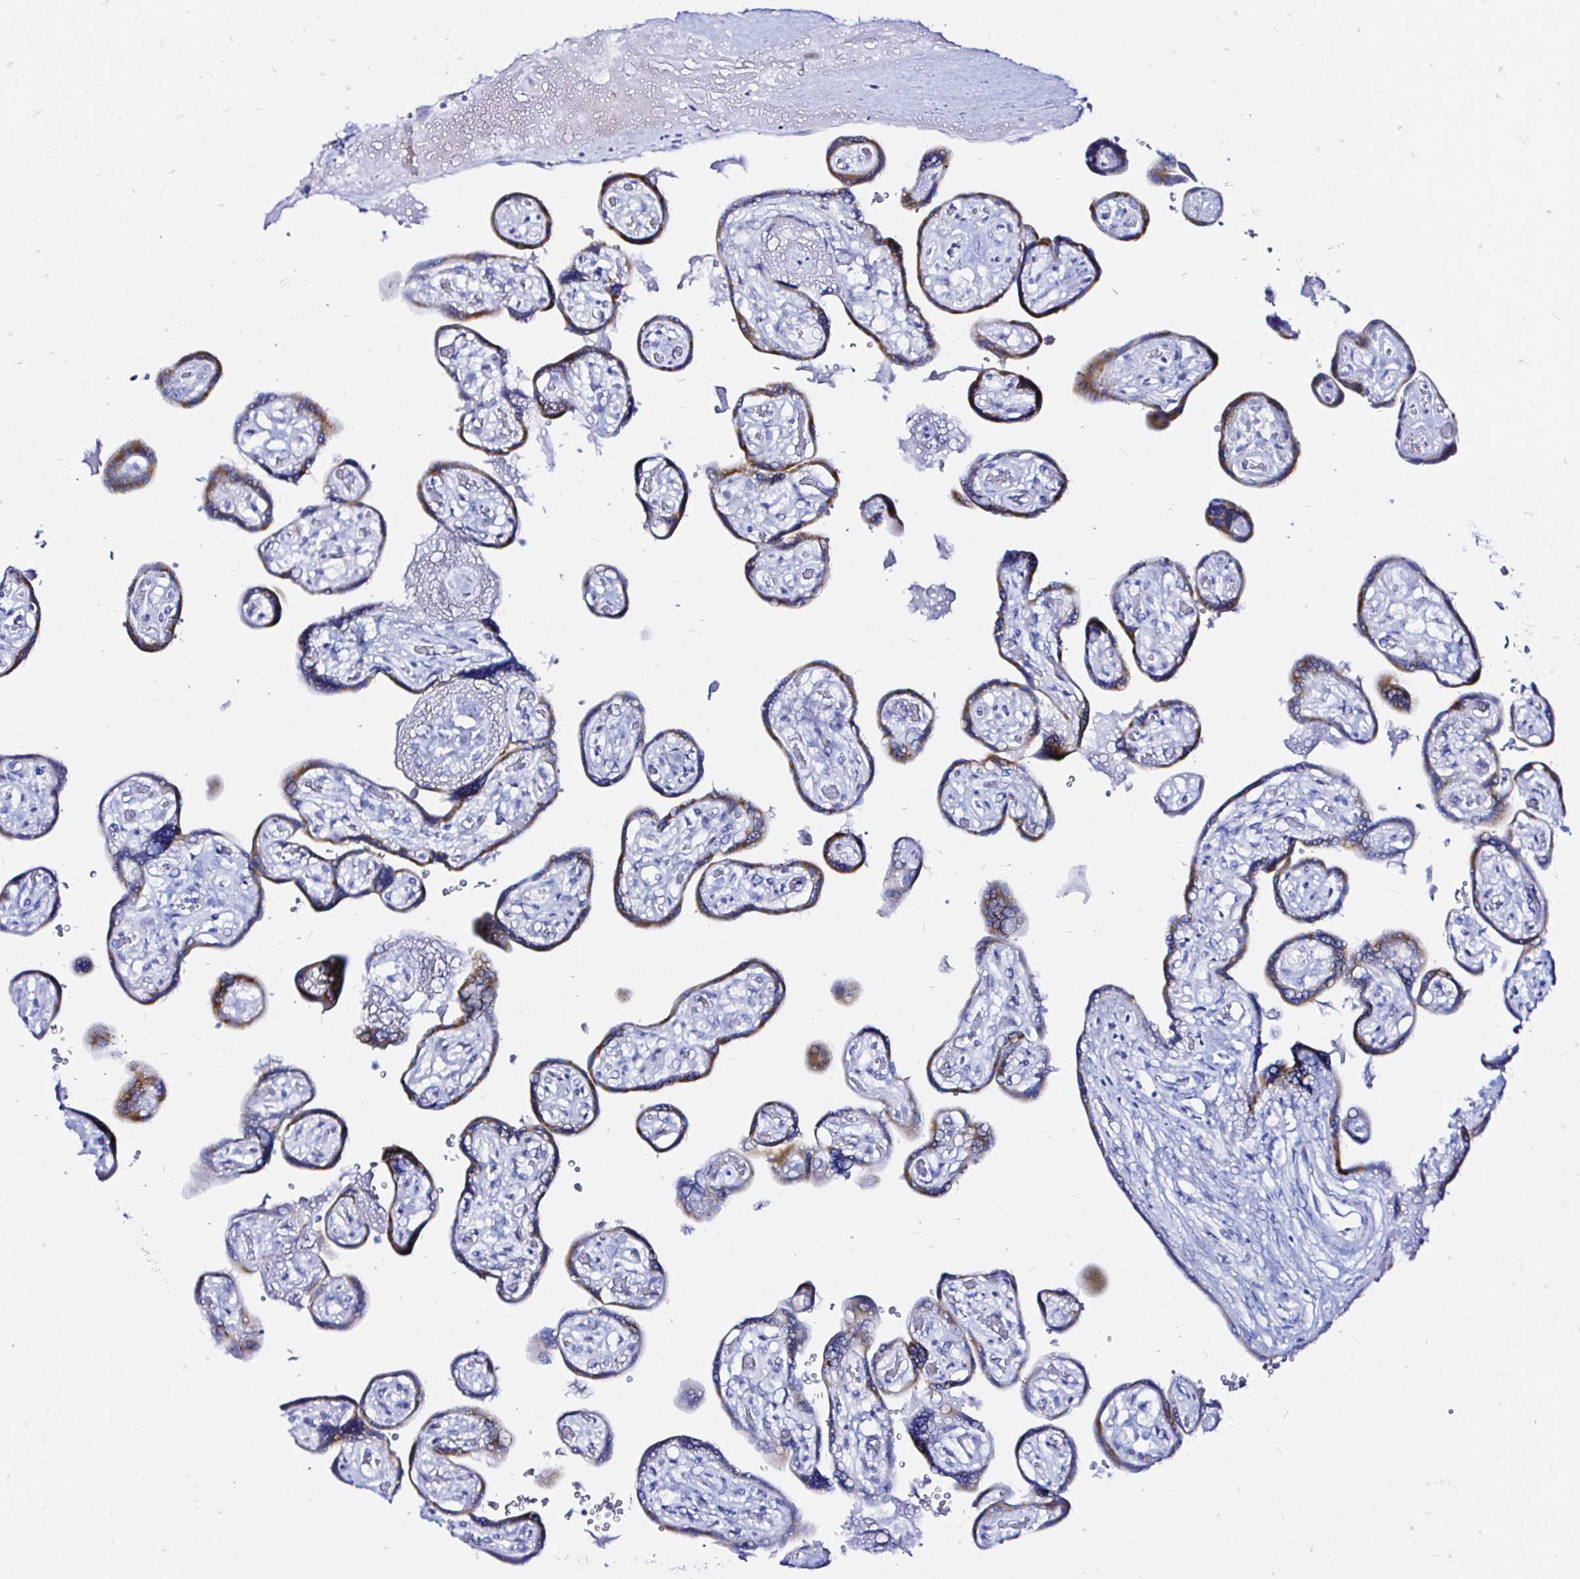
{"staining": {"intensity": "moderate", "quantity": "25%-75%", "location": "cytoplasmic/membranous"}, "tissue": "placenta", "cell_type": "Trophoblastic cells", "image_type": "normal", "snomed": [{"axis": "morphology", "description": "Normal tissue, NOS"}, {"axis": "topography", "description": "Placenta"}], "caption": "Placenta stained with DAB (3,3'-diaminobenzidine) immunohistochemistry displays medium levels of moderate cytoplasmic/membranous staining in approximately 25%-75% of trophoblastic cells. The staining was performed using DAB, with brown indicating positive protein expression. Nuclei are stained blue with hematoxylin.", "gene": "ZNF432", "patient": {"sex": "female", "age": 32}}